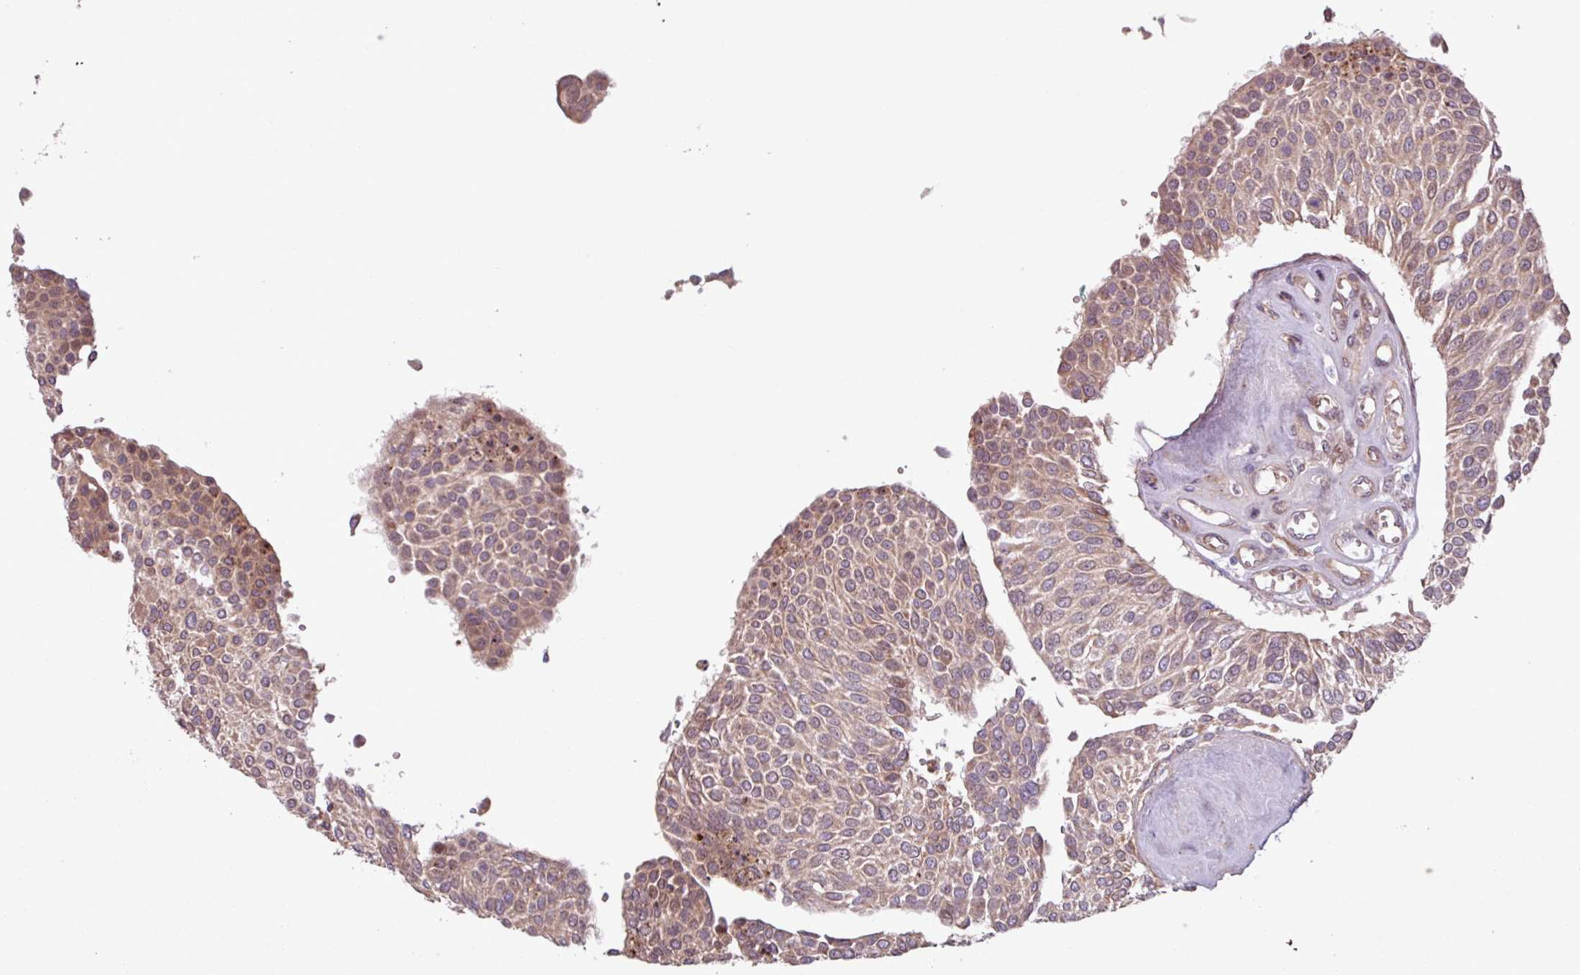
{"staining": {"intensity": "weak", "quantity": ">75%", "location": "cytoplasmic/membranous"}, "tissue": "urothelial cancer", "cell_type": "Tumor cells", "image_type": "cancer", "snomed": [{"axis": "morphology", "description": "Urothelial carcinoma, NOS"}, {"axis": "topography", "description": "Urinary bladder"}], "caption": "Immunohistochemistry (IHC) histopathology image of neoplastic tissue: human transitional cell carcinoma stained using immunohistochemistry reveals low levels of weak protein expression localized specifically in the cytoplasmic/membranous of tumor cells, appearing as a cytoplasmic/membranous brown color.", "gene": "PDPR", "patient": {"sex": "male", "age": 55}}